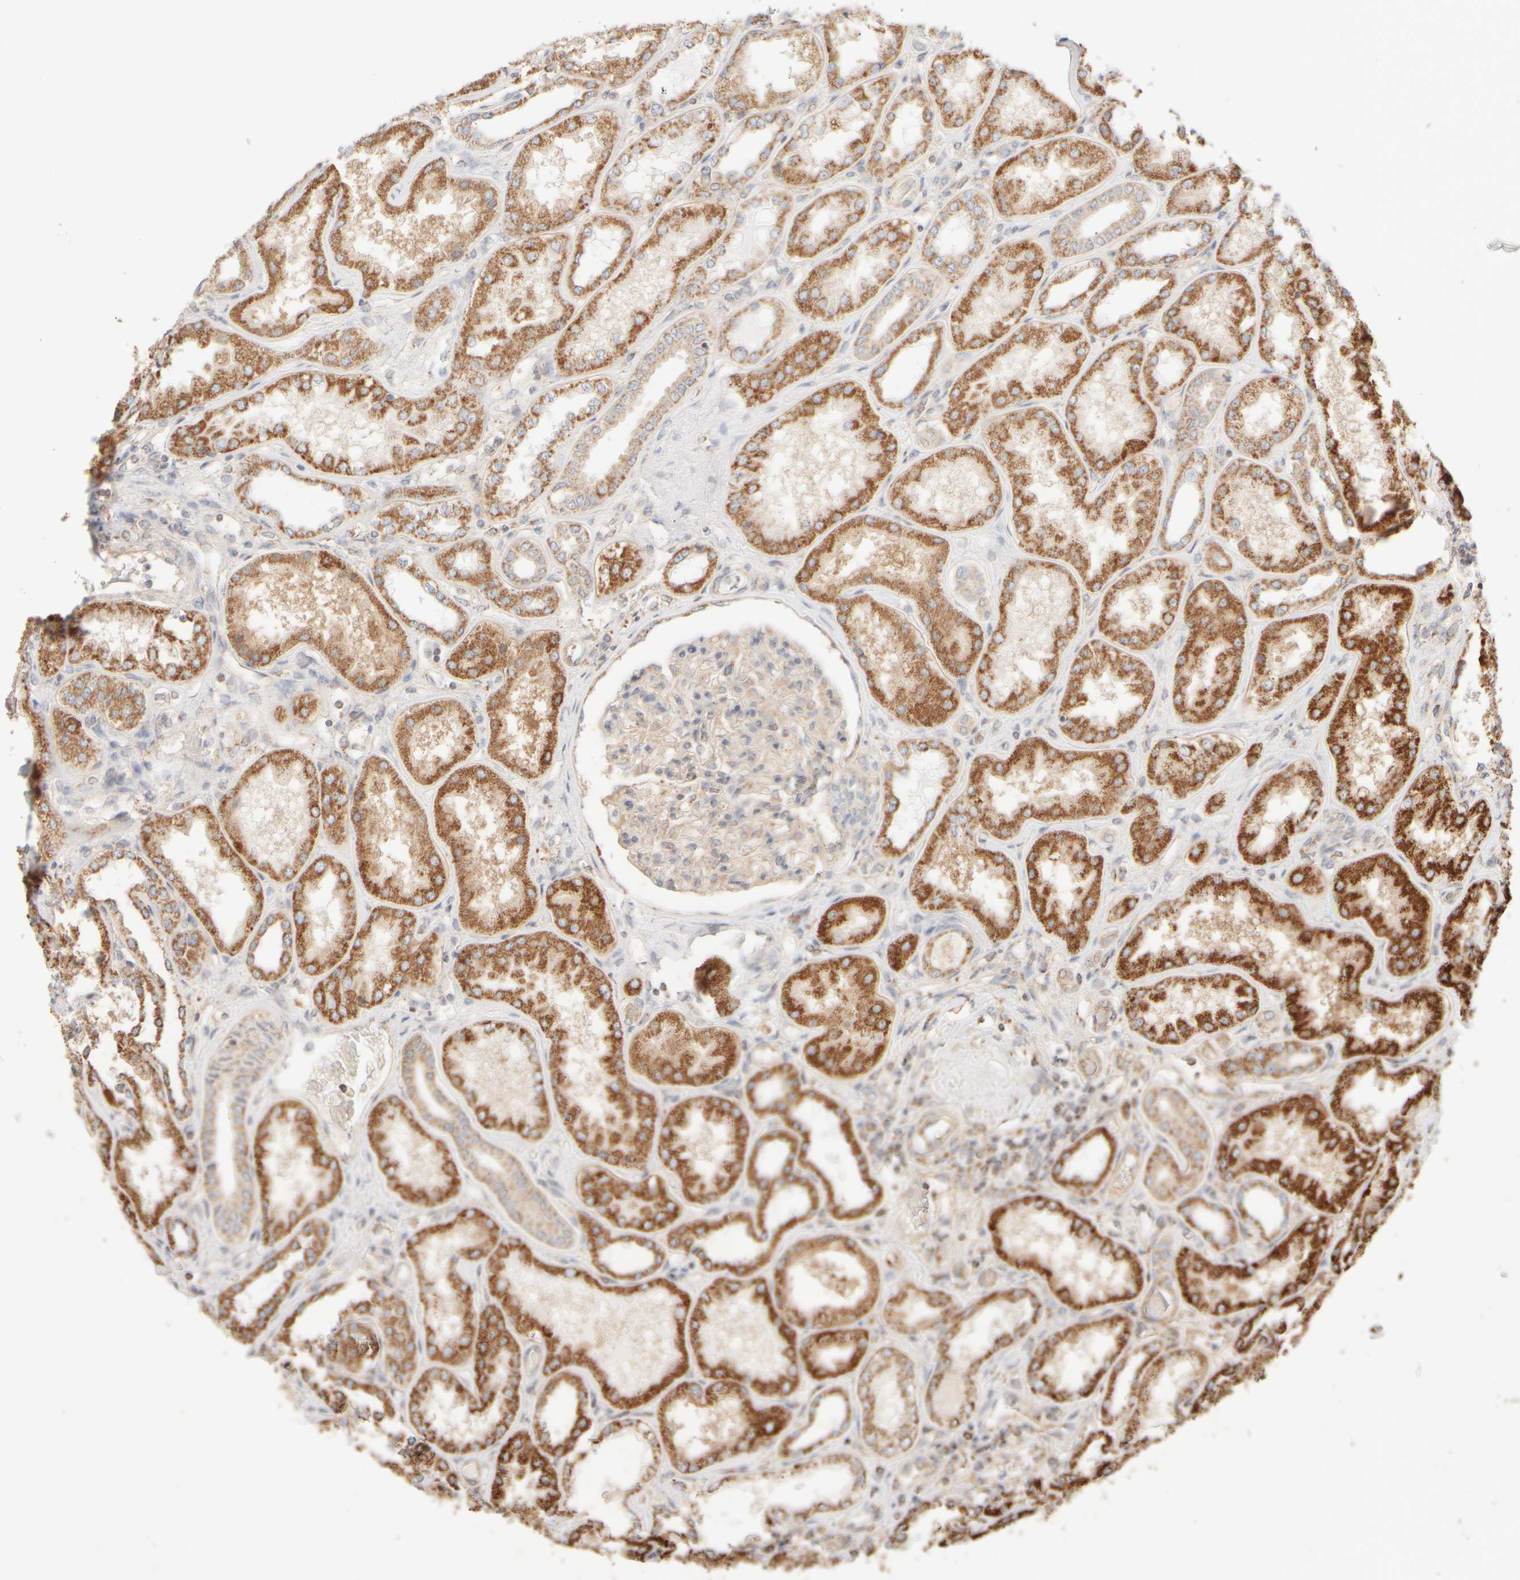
{"staining": {"intensity": "weak", "quantity": "<25%", "location": "cytoplasmic/membranous"}, "tissue": "kidney", "cell_type": "Cells in glomeruli", "image_type": "normal", "snomed": [{"axis": "morphology", "description": "Normal tissue, NOS"}, {"axis": "topography", "description": "Kidney"}], "caption": "IHC image of unremarkable kidney: human kidney stained with DAB (3,3'-diaminobenzidine) exhibits no significant protein staining in cells in glomeruli.", "gene": "APBB2", "patient": {"sex": "female", "age": 56}}